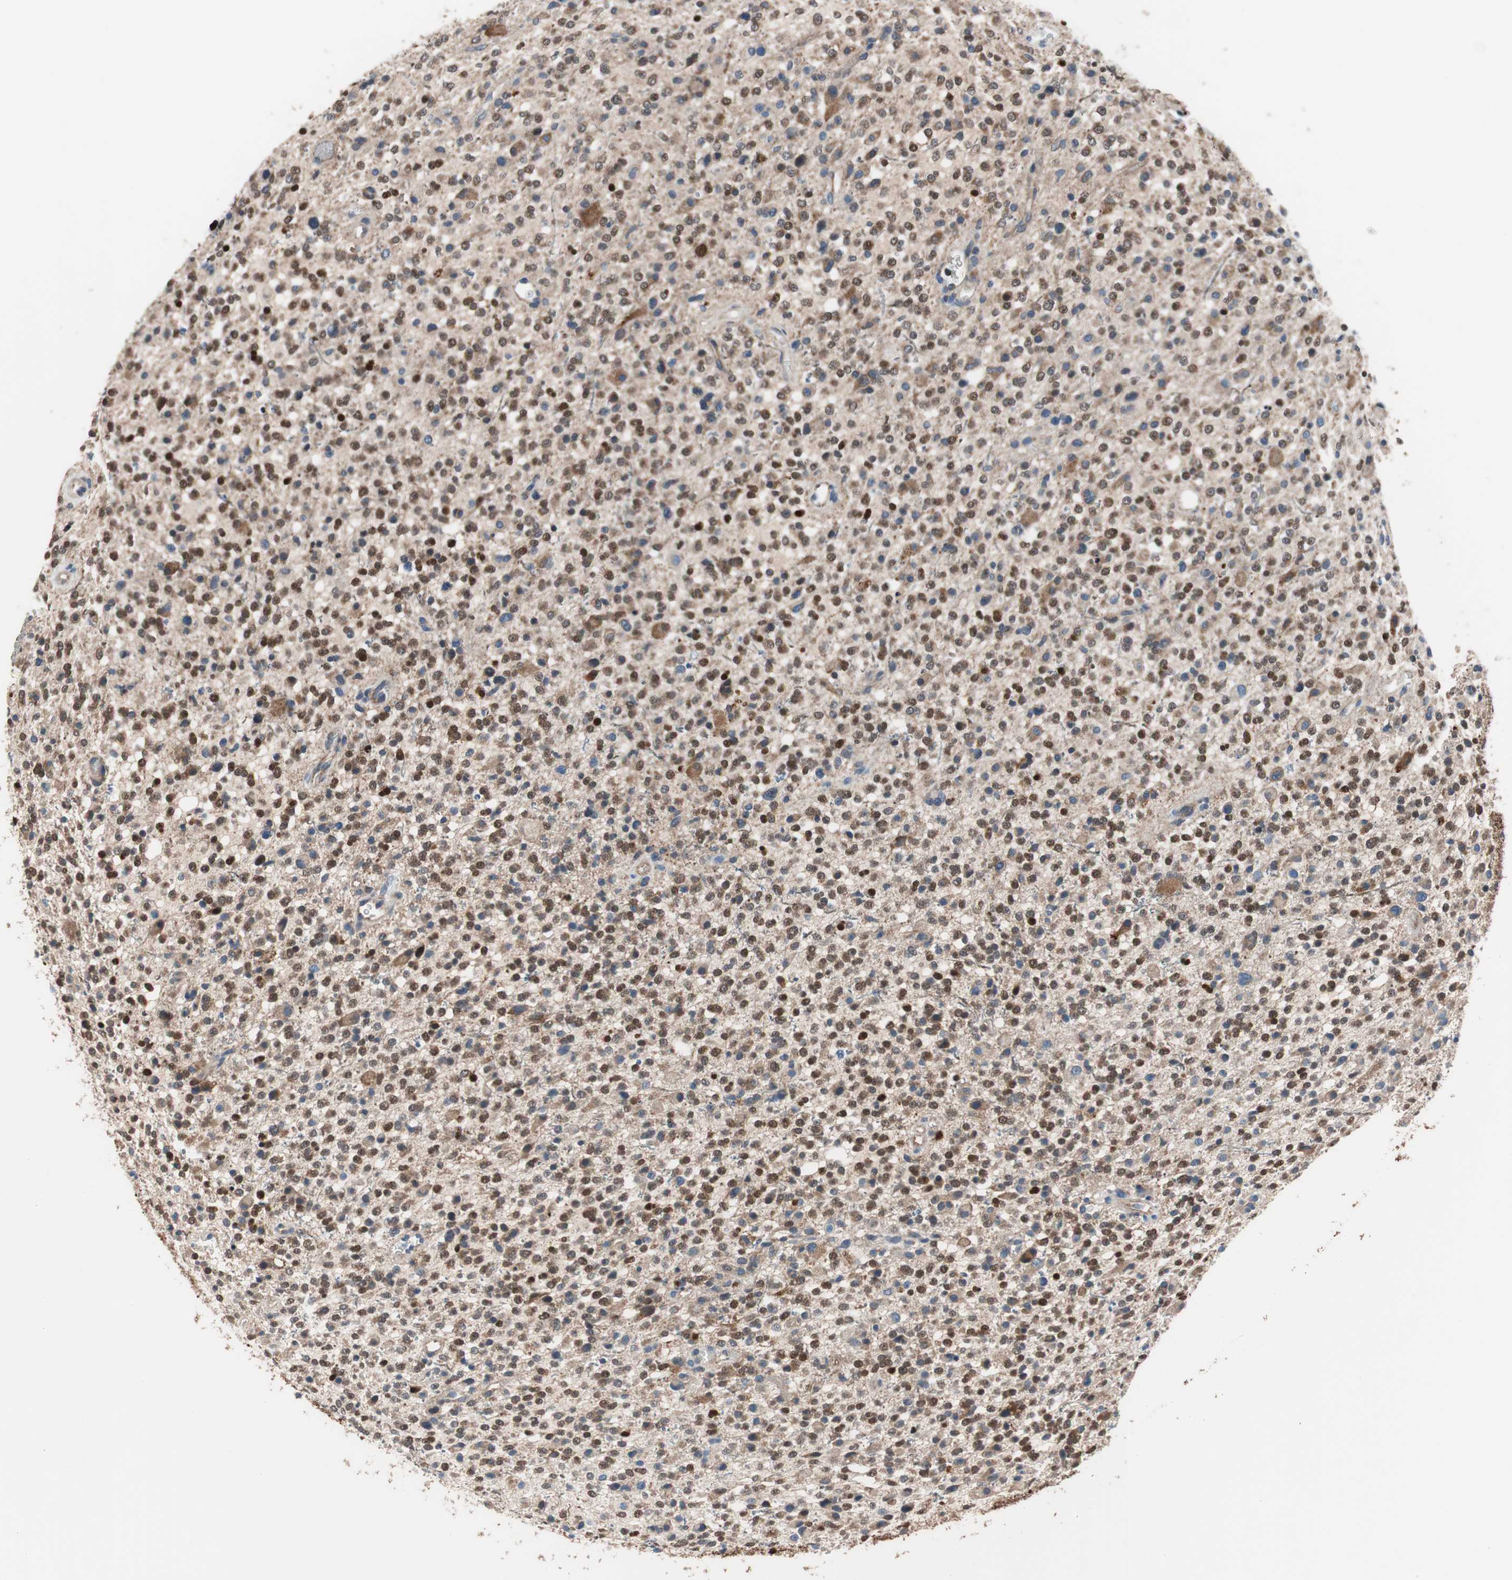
{"staining": {"intensity": "moderate", "quantity": "25%-75%", "location": "cytoplasmic/membranous,nuclear"}, "tissue": "glioma", "cell_type": "Tumor cells", "image_type": "cancer", "snomed": [{"axis": "morphology", "description": "Glioma, malignant, High grade"}, {"axis": "topography", "description": "Brain"}], "caption": "The histopathology image exhibits staining of glioma, revealing moderate cytoplasmic/membranous and nuclear protein expression (brown color) within tumor cells. (Stains: DAB in brown, nuclei in blue, Microscopy: brightfield microscopy at high magnification).", "gene": "PRDX2", "patient": {"sex": "male", "age": 48}}